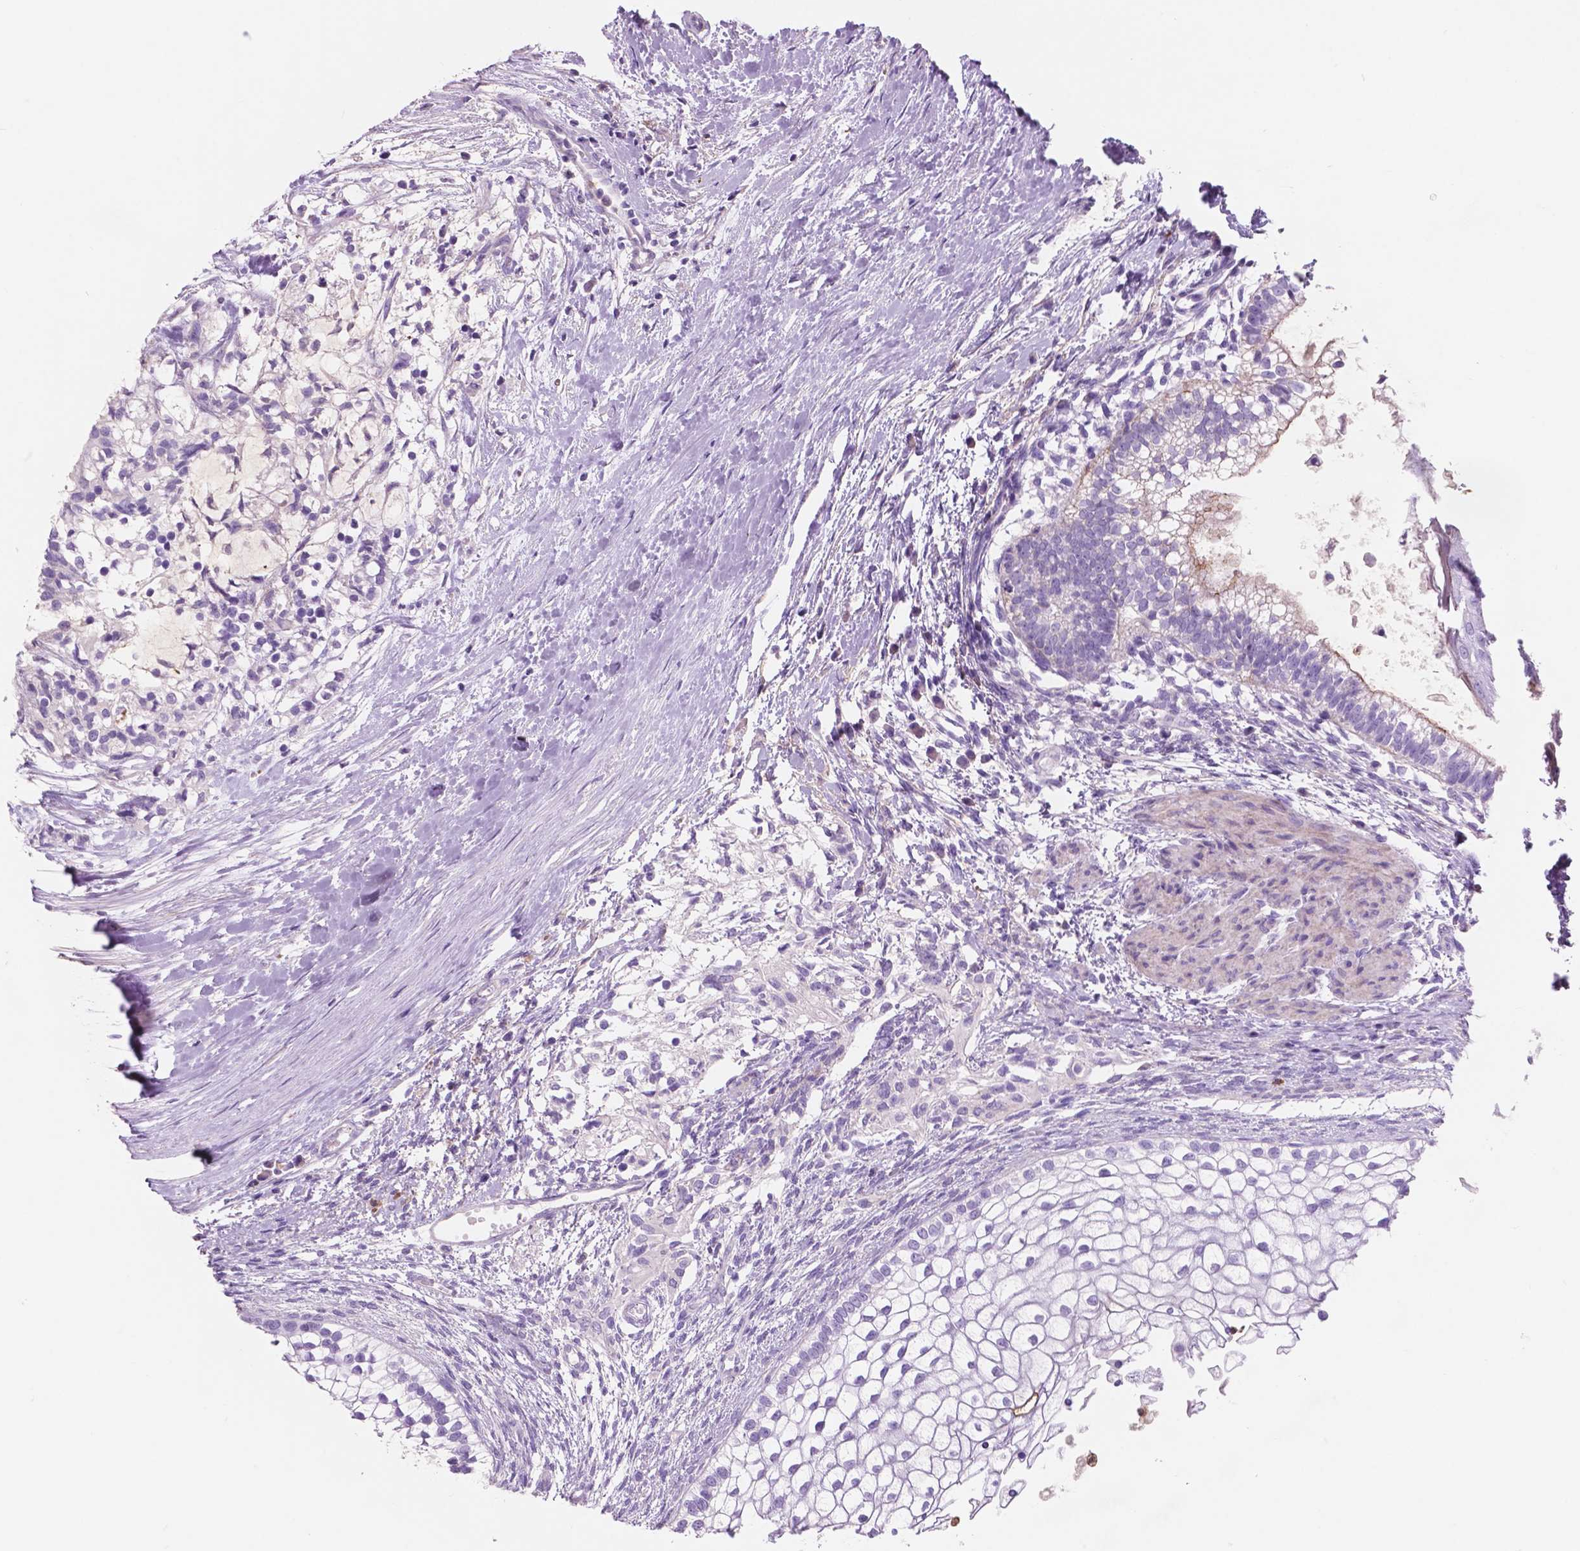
{"staining": {"intensity": "negative", "quantity": "none", "location": "none"}, "tissue": "testis cancer", "cell_type": "Tumor cells", "image_type": "cancer", "snomed": [{"axis": "morphology", "description": "Carcinoma, Embryonal, NOS"}, {"axis": "topography", "description": "Testis"}], "caption": "IHC histopathology image of neoplastic tissue: embryonal carcinoma (testis) stained with DAB reveals no significant protein expression in tumor cells.", "gene": "CUZD1", "patient": {"sex": "male", "age": 37}}